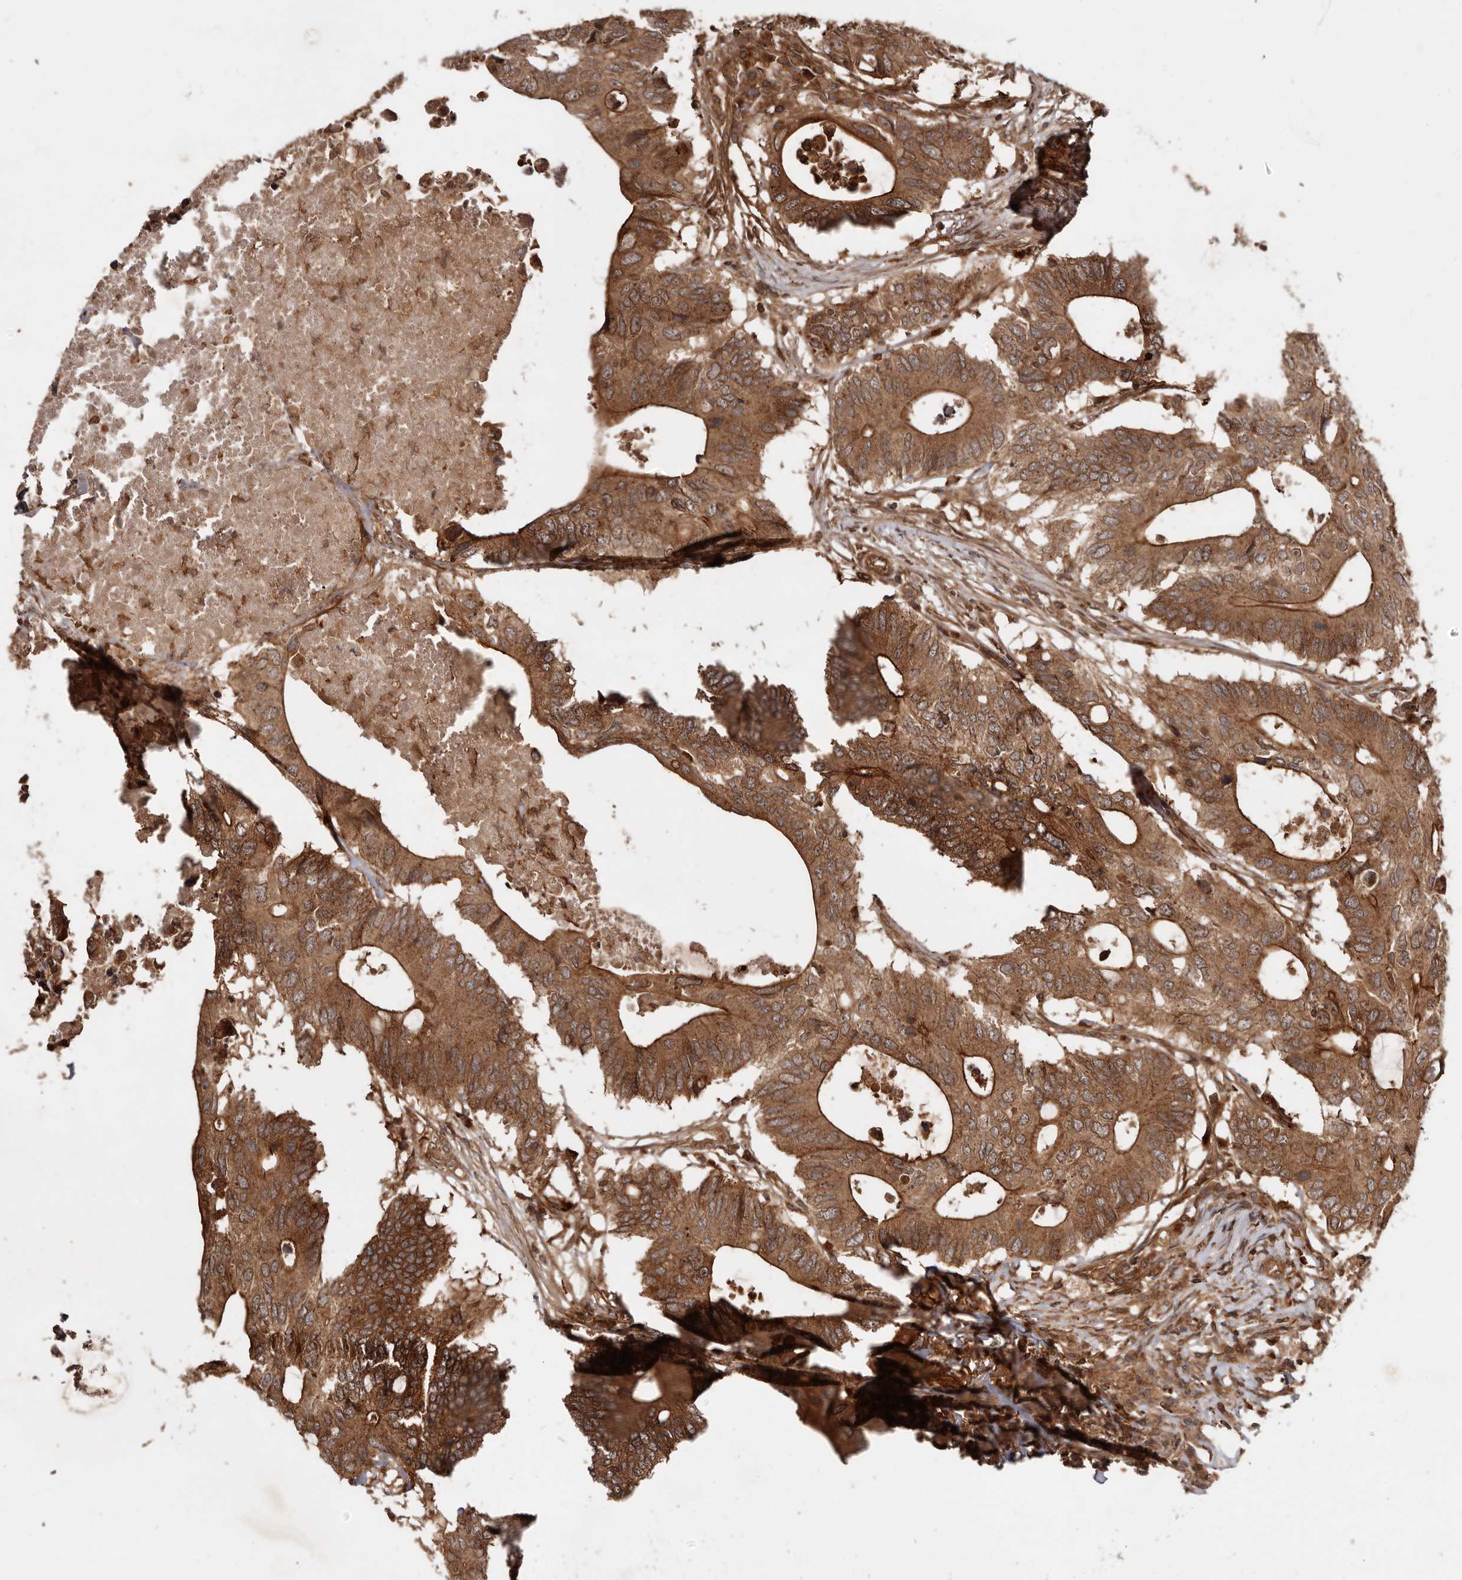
{"staining": {"intensity": "moderate", "quantity": ">75%", "location": "cytoplasmic/membranous"}, "tissue": "colorectal cancer", "cell_type": "Tumor cells", "image_type": "cancer", "snomed": [{"axis": "morphology", "description": "Adenocarcinoma, NOS"}, {"axis": "topography", "description": "Colon"}], "caption": "Immunohistochemistry of colorectal cancer (adenocarcinoma) displays medium levels of moderate cytoplasmic/membranous positivity in about >75% of tumor cells. (DAB (3,3'-diaminobenzidine) IHC with brightfield microscopy, high magnification).", "gene": "STK36", "patient": {"sex": "male", "age": 71}}